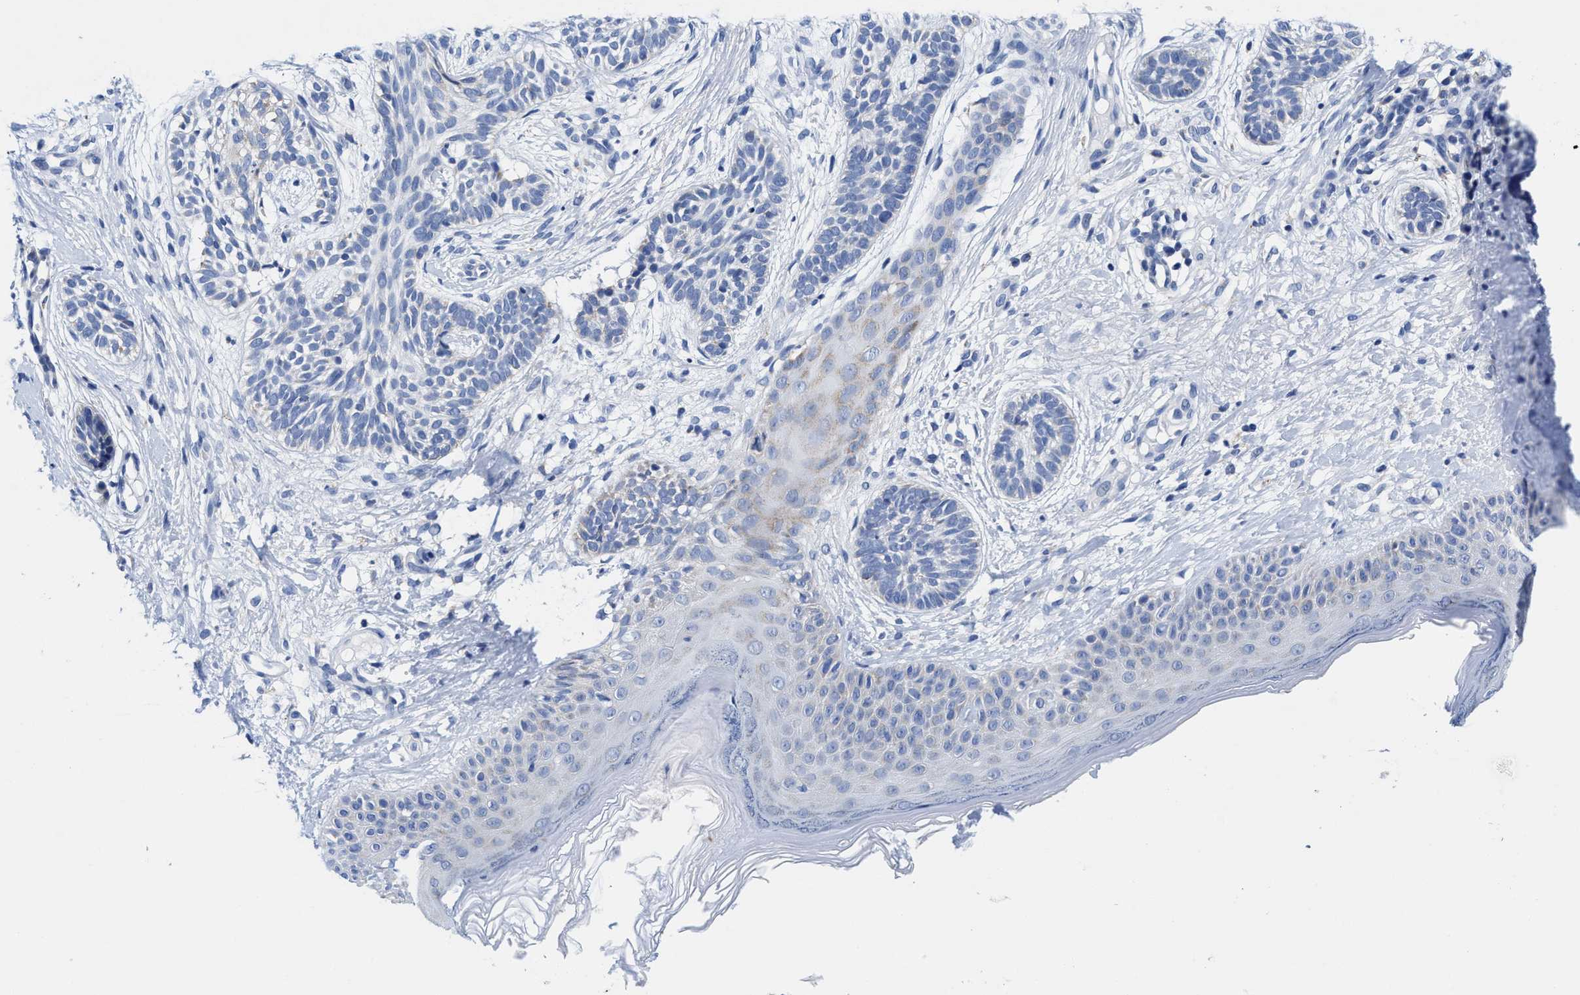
{"staining": {"intensity": "negative", "quantity": "none", "location": "none"}, "tissue": "skin cancer", "cell_type": "Tumor cells", "image_type": "cancer", "snomed": [{"axis": "morphology", "description": "Normal tissue, NOS"}, {"axis": "morphology", "description": "Basal cell carcinoma"}, {"axis": "topography", "description": "Skin"}], "caption": "DAB immunohistochemical staining of human skin cancer exhibits no significant positivity in tumor cells.", "gene": "TBRG4", "patient": {"sex": "male", "age": 63}}